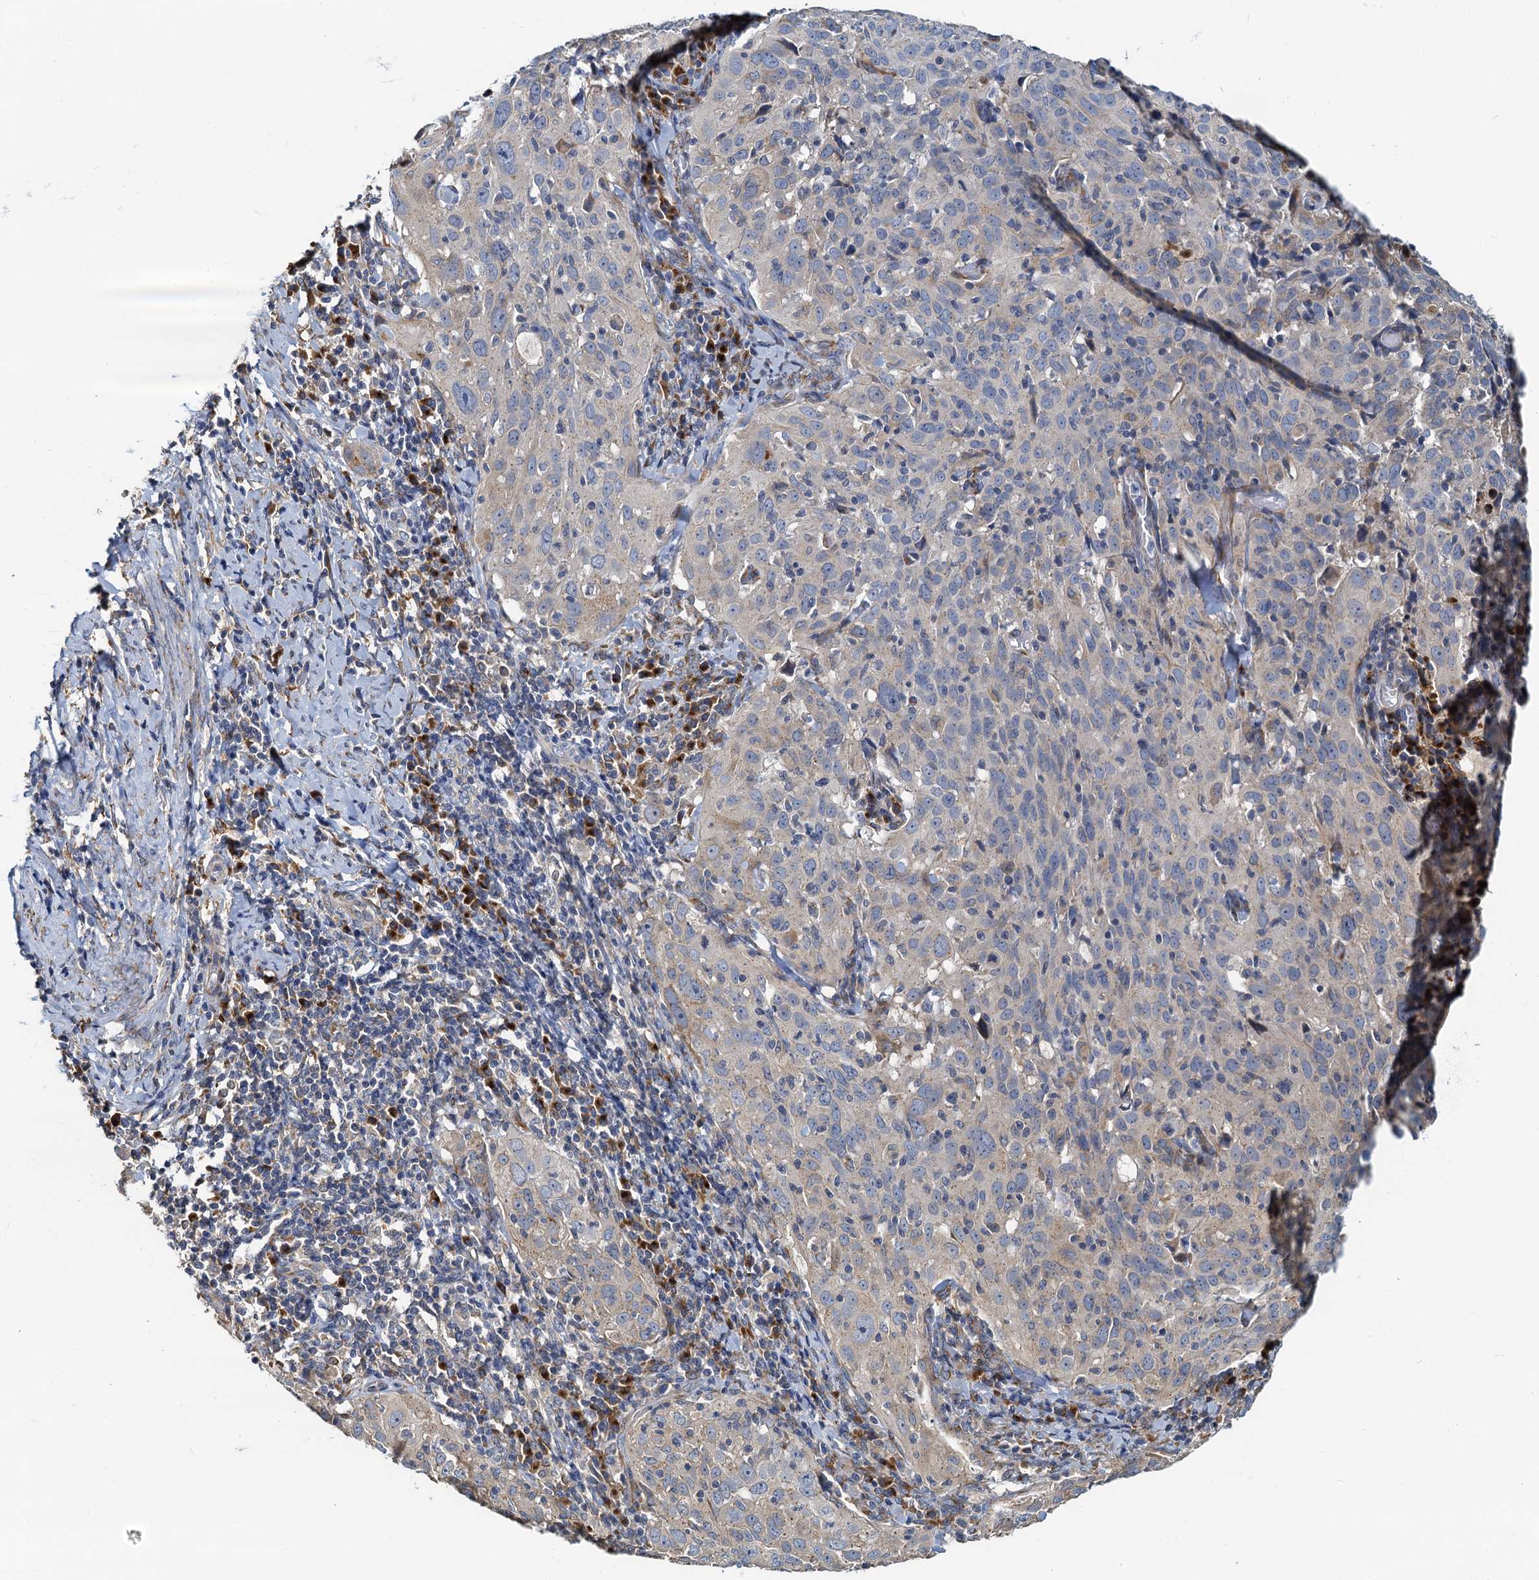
{"staining": {"intensity": "negative", "quantity": "none", "location": "none"}, "tissue": "cervical cancer", "cell_type": "Tumor cells", "image_type": "cancer", "snomed": [{"axis": "morphology", "description": "Squamous cell carcinoma, NOS"}, {"axis": "topography", "description": "Cervix"}], "caption": "Immunohistochemistry photomicrograph of cervical cancer (squamous cell carcinoma) stained for a protein (brown), which shows no positivity in tumor cells.", "gene": "NKAPD1", "patient": {"sex": "female", "age": 31}}